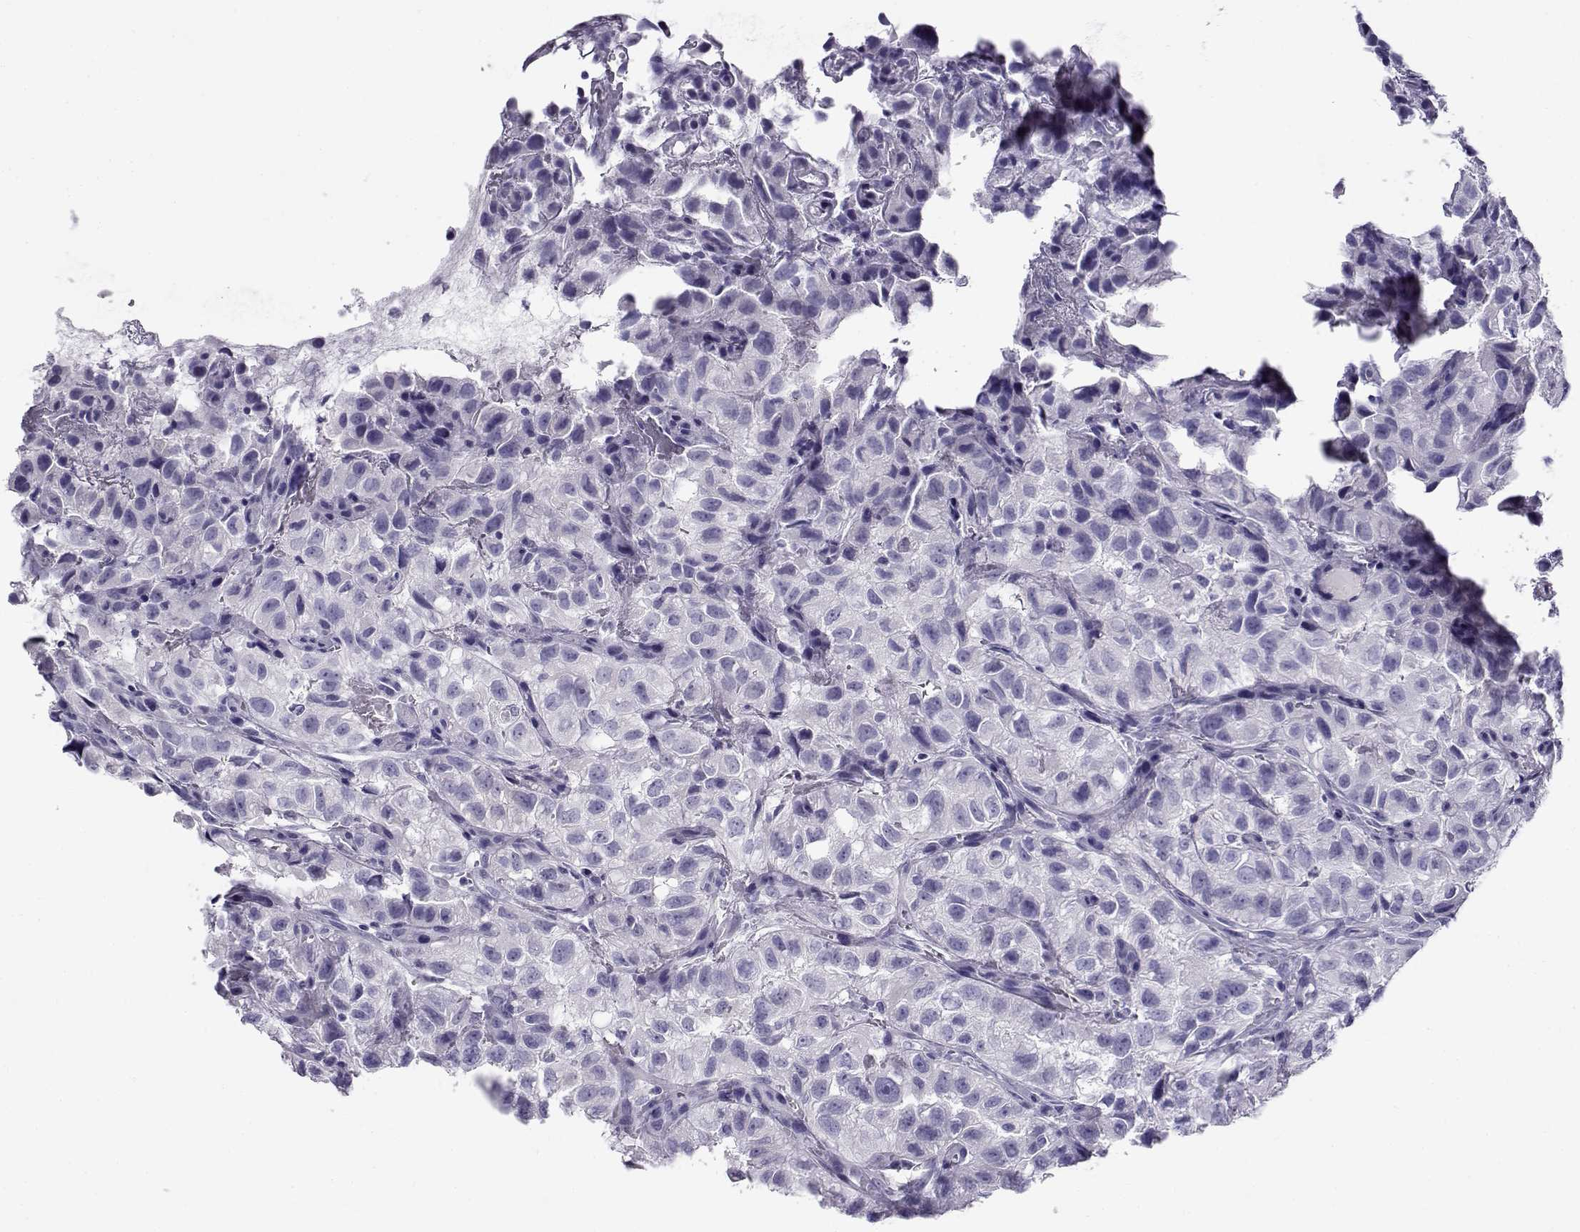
{"staining": {"intensity": "negative", "quantity": "none", "location": "none"}, "tissue": "renal cancer", "cell_type": "Tumor cells", "image_type": "cancer", "snomed": [{"axis": "morphology", "description": "Adenocarcinoma, NOS"}, {"axis": "topography", "description": "Kidney"}], "caption": "Renal adenocarcinoma was stained to show a protein in brown. There is no significant staining in tumor cells. (DAB (3,3'-diaminobenzidine) immunohistochemistry visualized using brightfield microscopy, high magnification).", "gene": "CABS1", "patient": {"sex": "male", "age": 64}}